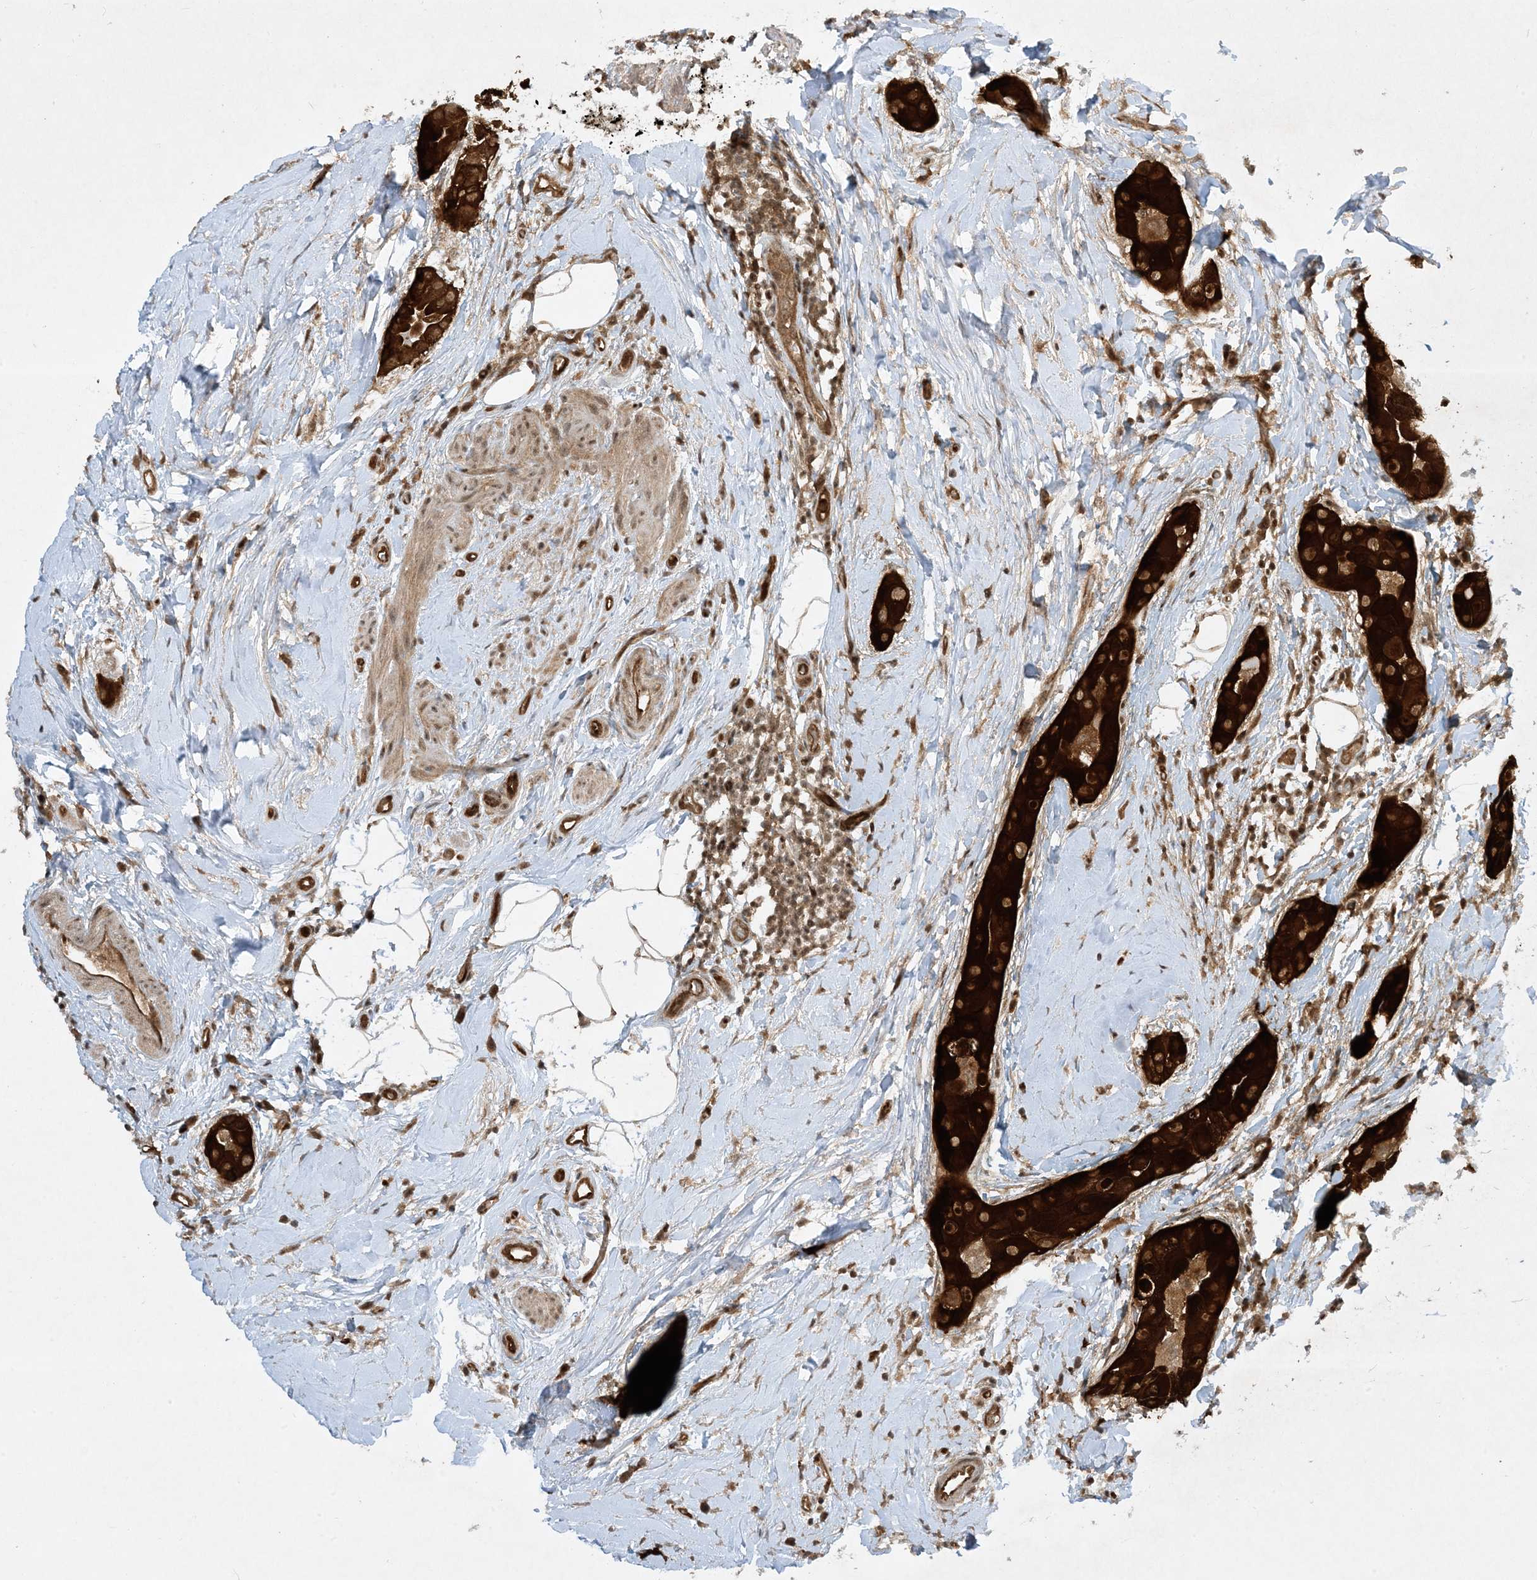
{"staining": {"intensity": "strong", "quantity": ">75%", "location": "cytoplasmic/membranous"}, "tissue": "thyroid cancer", "cell_type": "Tumor cells", "image_type": "cancer", "snomed": [{"axis": "morphology", "description": "Papillary adenocarcinoma, NOS"}, {"axis": "topography", "description": "Thyroid gland"}], "caption": "Immunohistochemical staining of human thyroid cancer (papillary adenocarcinoma) demonstrates high levels of strong cytoplasmic/membranous protein staining in about >75% of tumor cells.", "gene": "CERT1", "patient": {"sex": "male", "age": 33}}